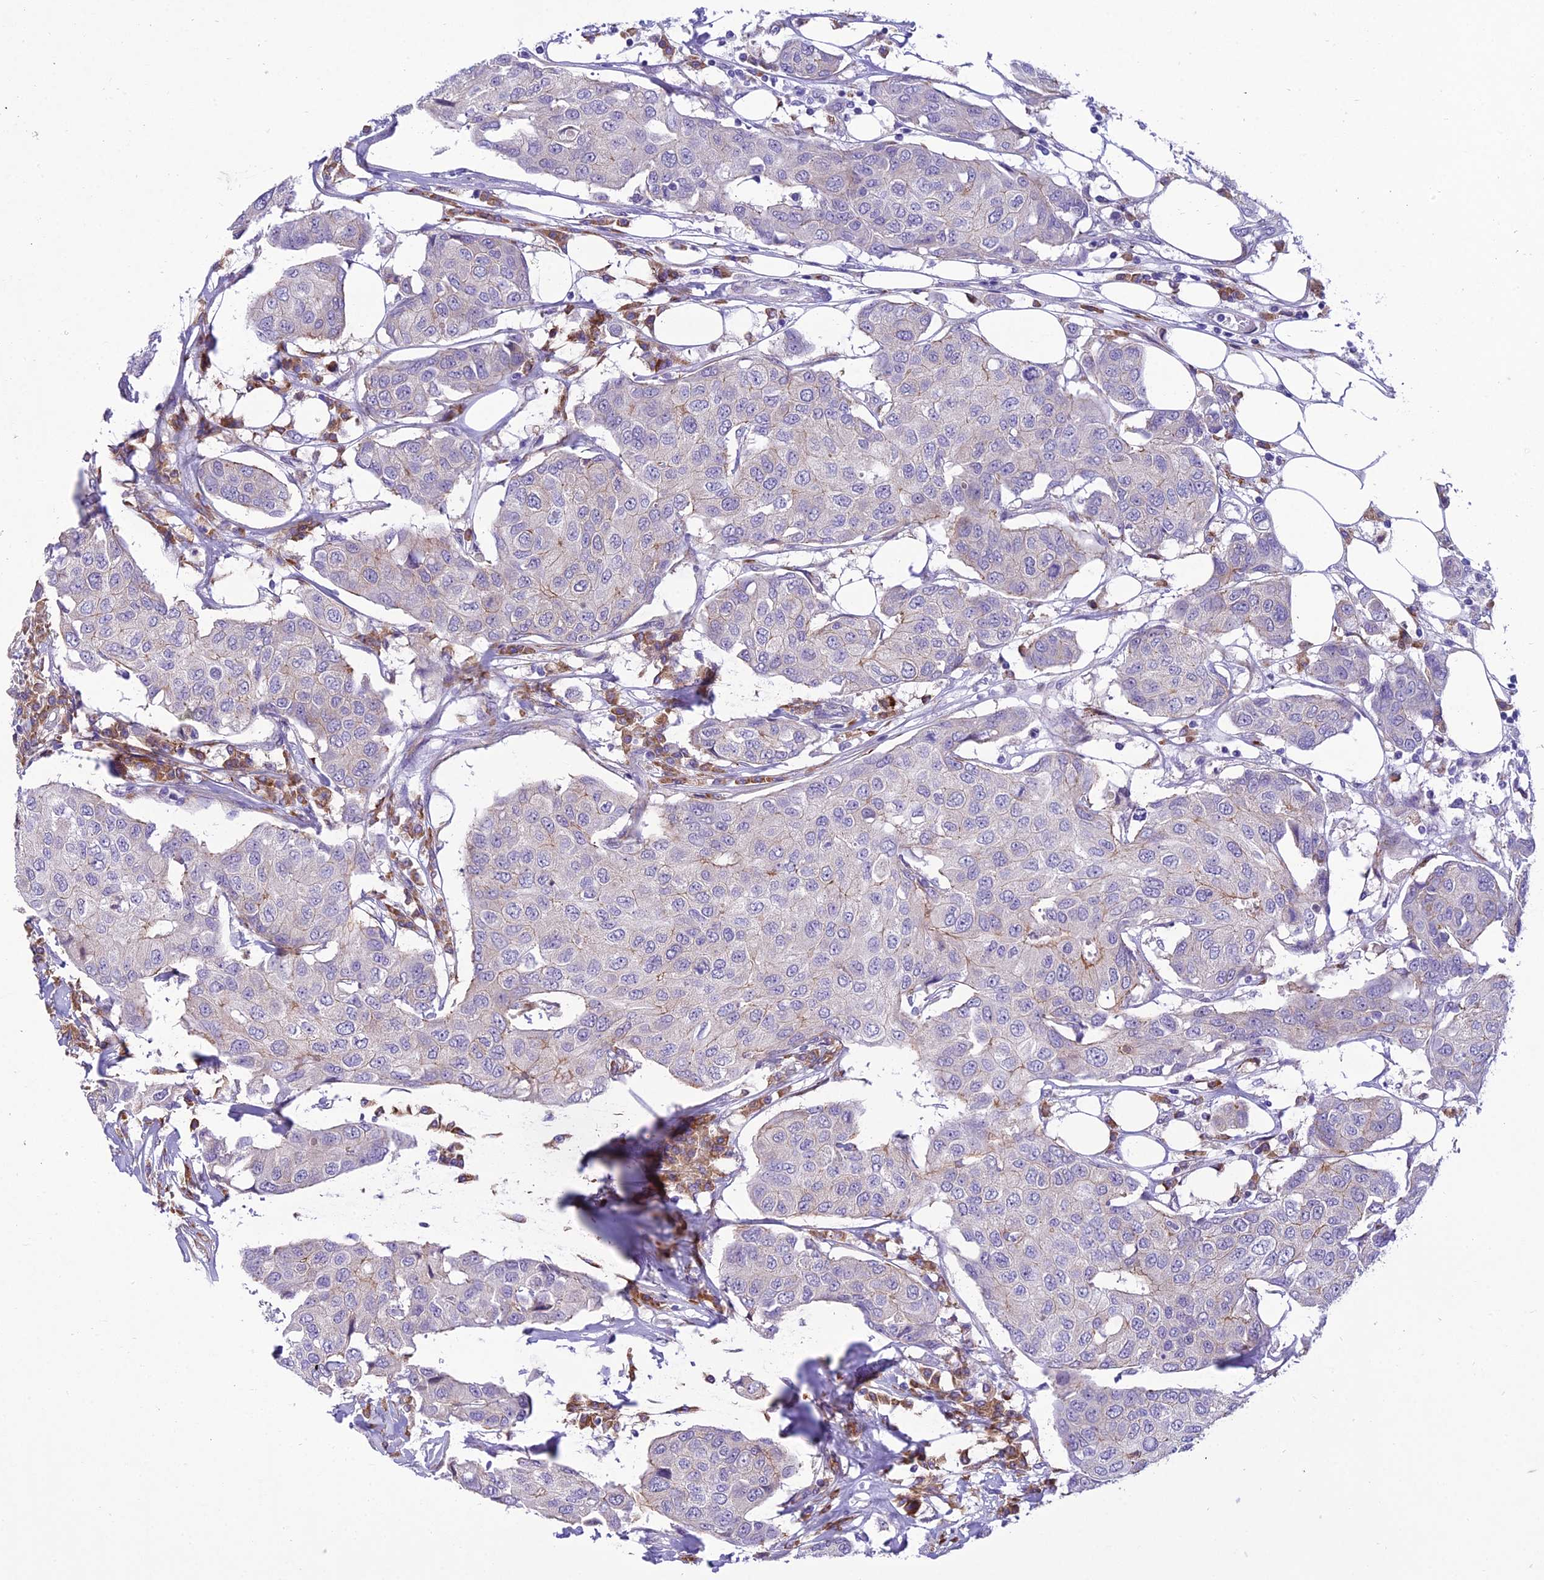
{"staining": {"intensity": "negative", "quantity": "none", "location": "none"}, "tissue": "breast cancer", "cell_type": "Tumor cells", "image_type": "cancer", "snomed": [{"axis": "morphology", "description": "Duct carcinoma"}, {"axis": "topography", "description": "Breast"}], "caption": "An image of breast invasive ductal carcinoma stained for a protein shows no brown staining in tumor cells. (DAB (3,3'-diaminobenzidine) immunohistochemistry (IHC) with hematoxylin counter stain).", "gene": "NEURL2", "patient": {"sex": "female", "age": 80}}